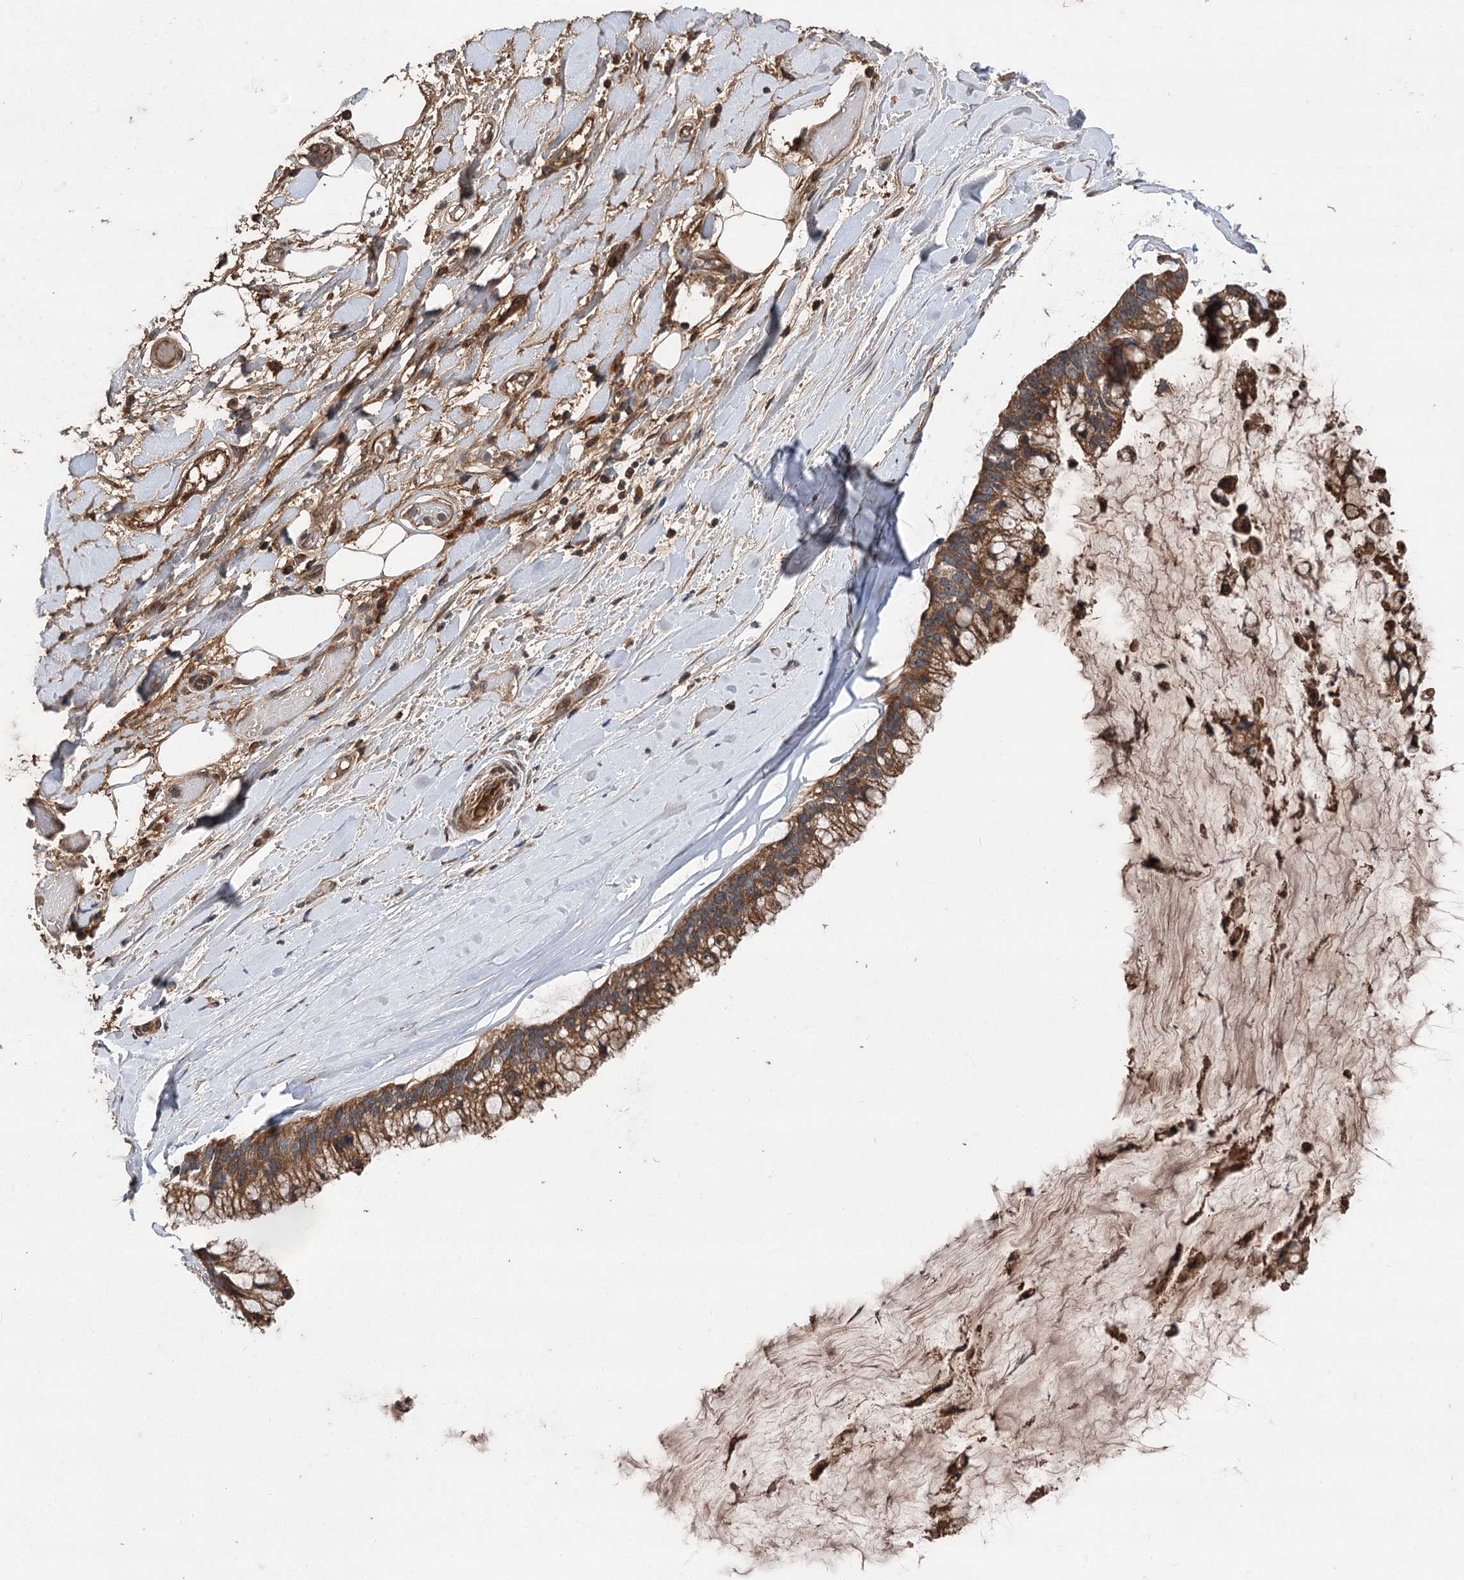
{"staining": {"intensity": "strong", "quantity": ">75%", "location": "cytoplasmic/membranous"}, "tissue": "ovarian cancer", "cell_type": "Tumor cells", "image_type": "cancer", "snomed": [{"axis": "morphology", "description": "Cystadenocarcinoma, mucinous, NOS"}, {"axis": "topography", "description": "Ovary"}], "caption": "Ovarian cancer (mucinous cystadenocarcinoma) stained with a brown dye shows strong cytoplasmic/membranous positive expression in approximately >75% of tumor cells.", "gene": "RASSF3", "patient": {"sex": "female", "age": 39}}